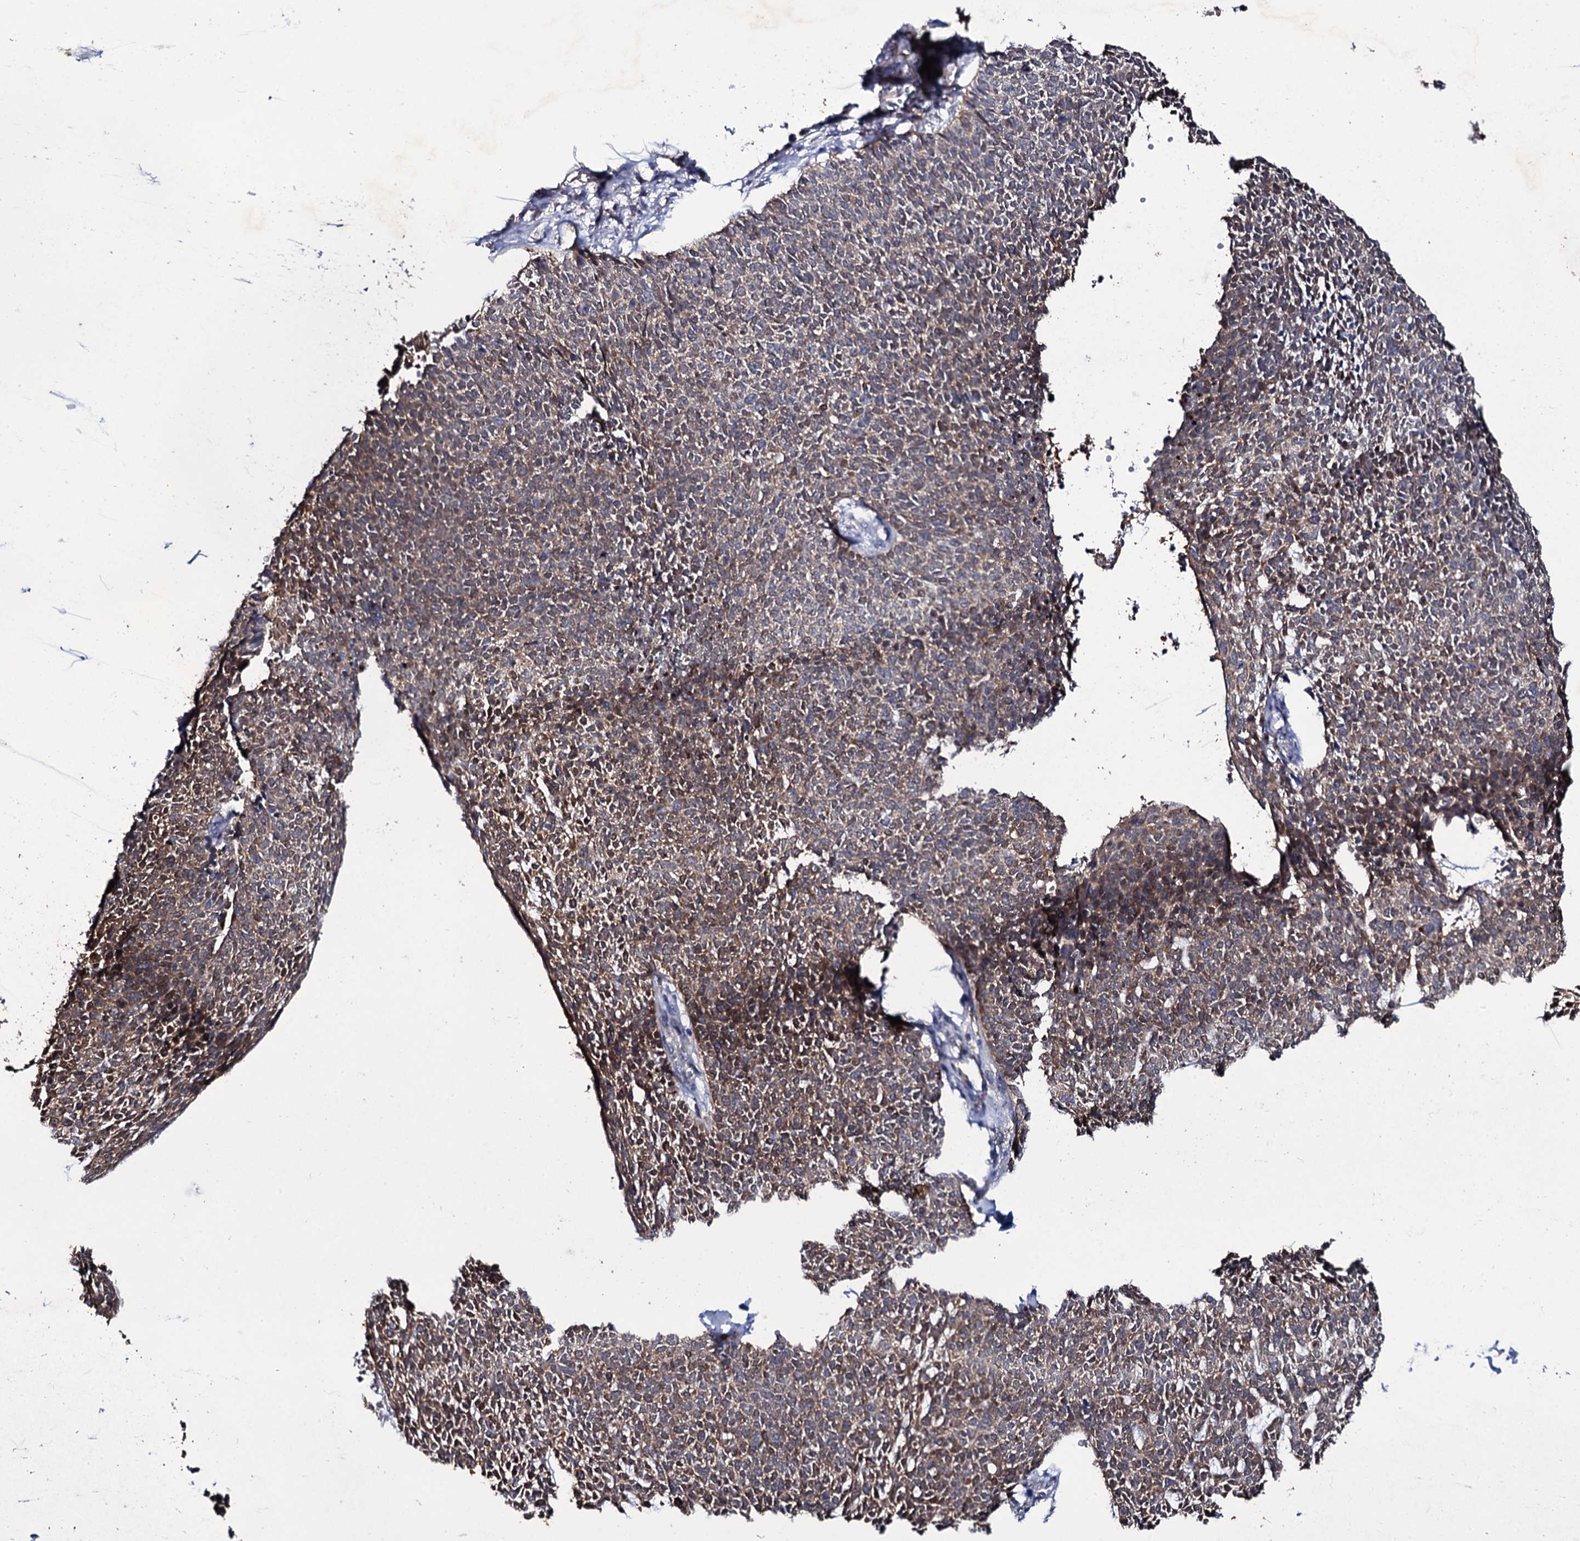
{"staining": {"intensity": "moderate", "quantity": ">75%", "location": "cytoplasmic/membranous"}, "tissue": "skin cancer", "cell_type": "Tumor cells", "image_type": "cancer", "snomed": [{"axis": "morphology", "description": "Basal cell carcinoma"}, {"axis": "topography", "description": "Skin"}], "caption": "This micrograph exhibits IHC staining of human basal cell carcinoma (skin), with medium moderate cytoplasmic/membranous staining in approximately >75% of tumor cells.", "gene": "CRYL1", "patient": {"sex": "female", "age": 84}}